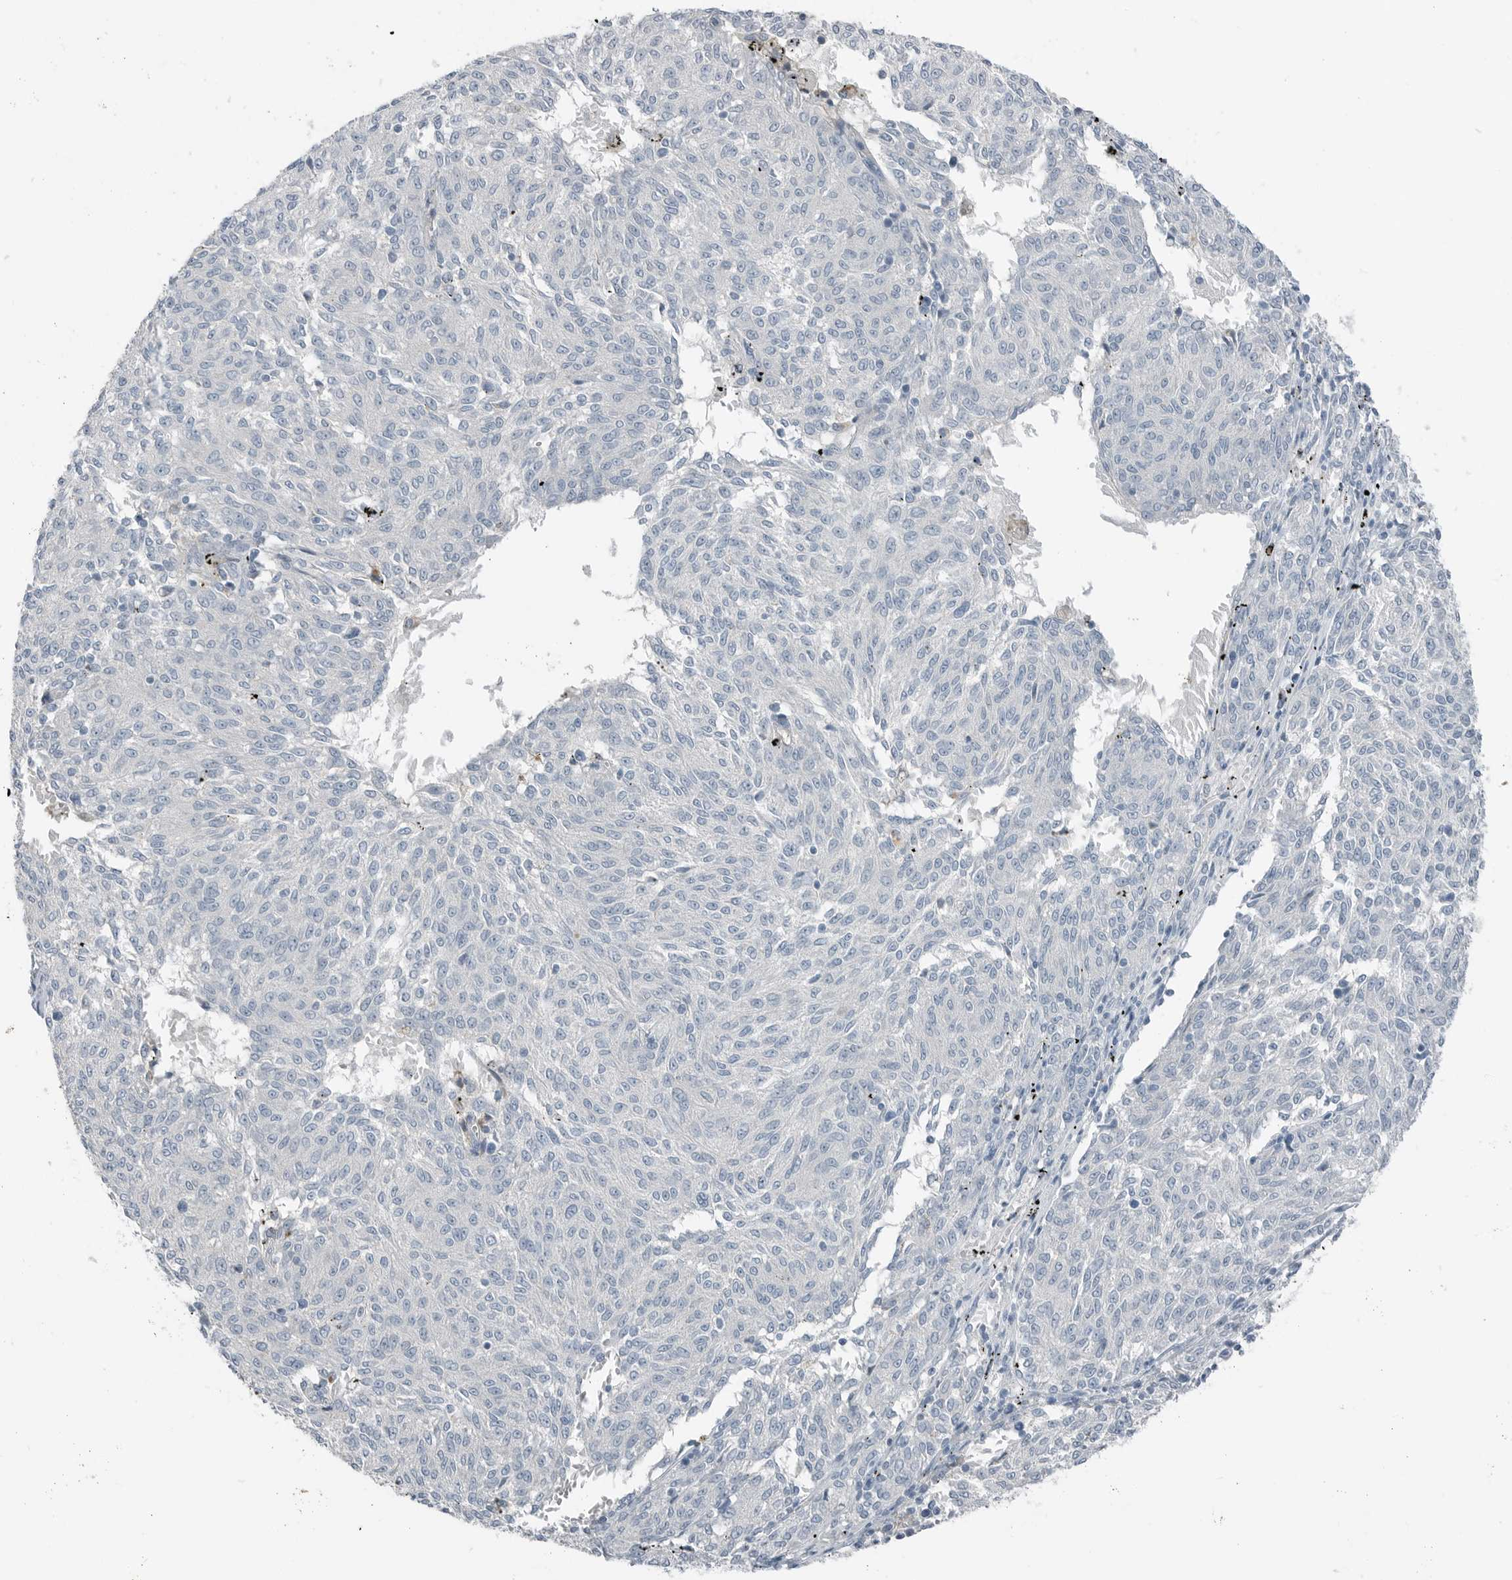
{"staining": {"intensity": "negative", "quantity": "none", "location": "none"}, "tissue": "melanoma", "cell_type": "Tumor cells", "image_type": "cancer", "snomed": [{"axis": "morphology", "description": "Malignant melanoma, NOS"}, {"axis": "topography", "description": "Skin"}], "caption": "An IHC photomicrograph of malignant melanoma is shown. There is no staining in tumor cells of malignant melanoma. Brightfield microscopy of immunohistochemistry stained with DAB (3,3'-diaminobenzidine) (brown) and hematoxylin (blue), captured at high magnification.", "gene": "SERPINB7", "patient": {"sex": "female", "age": 72}}